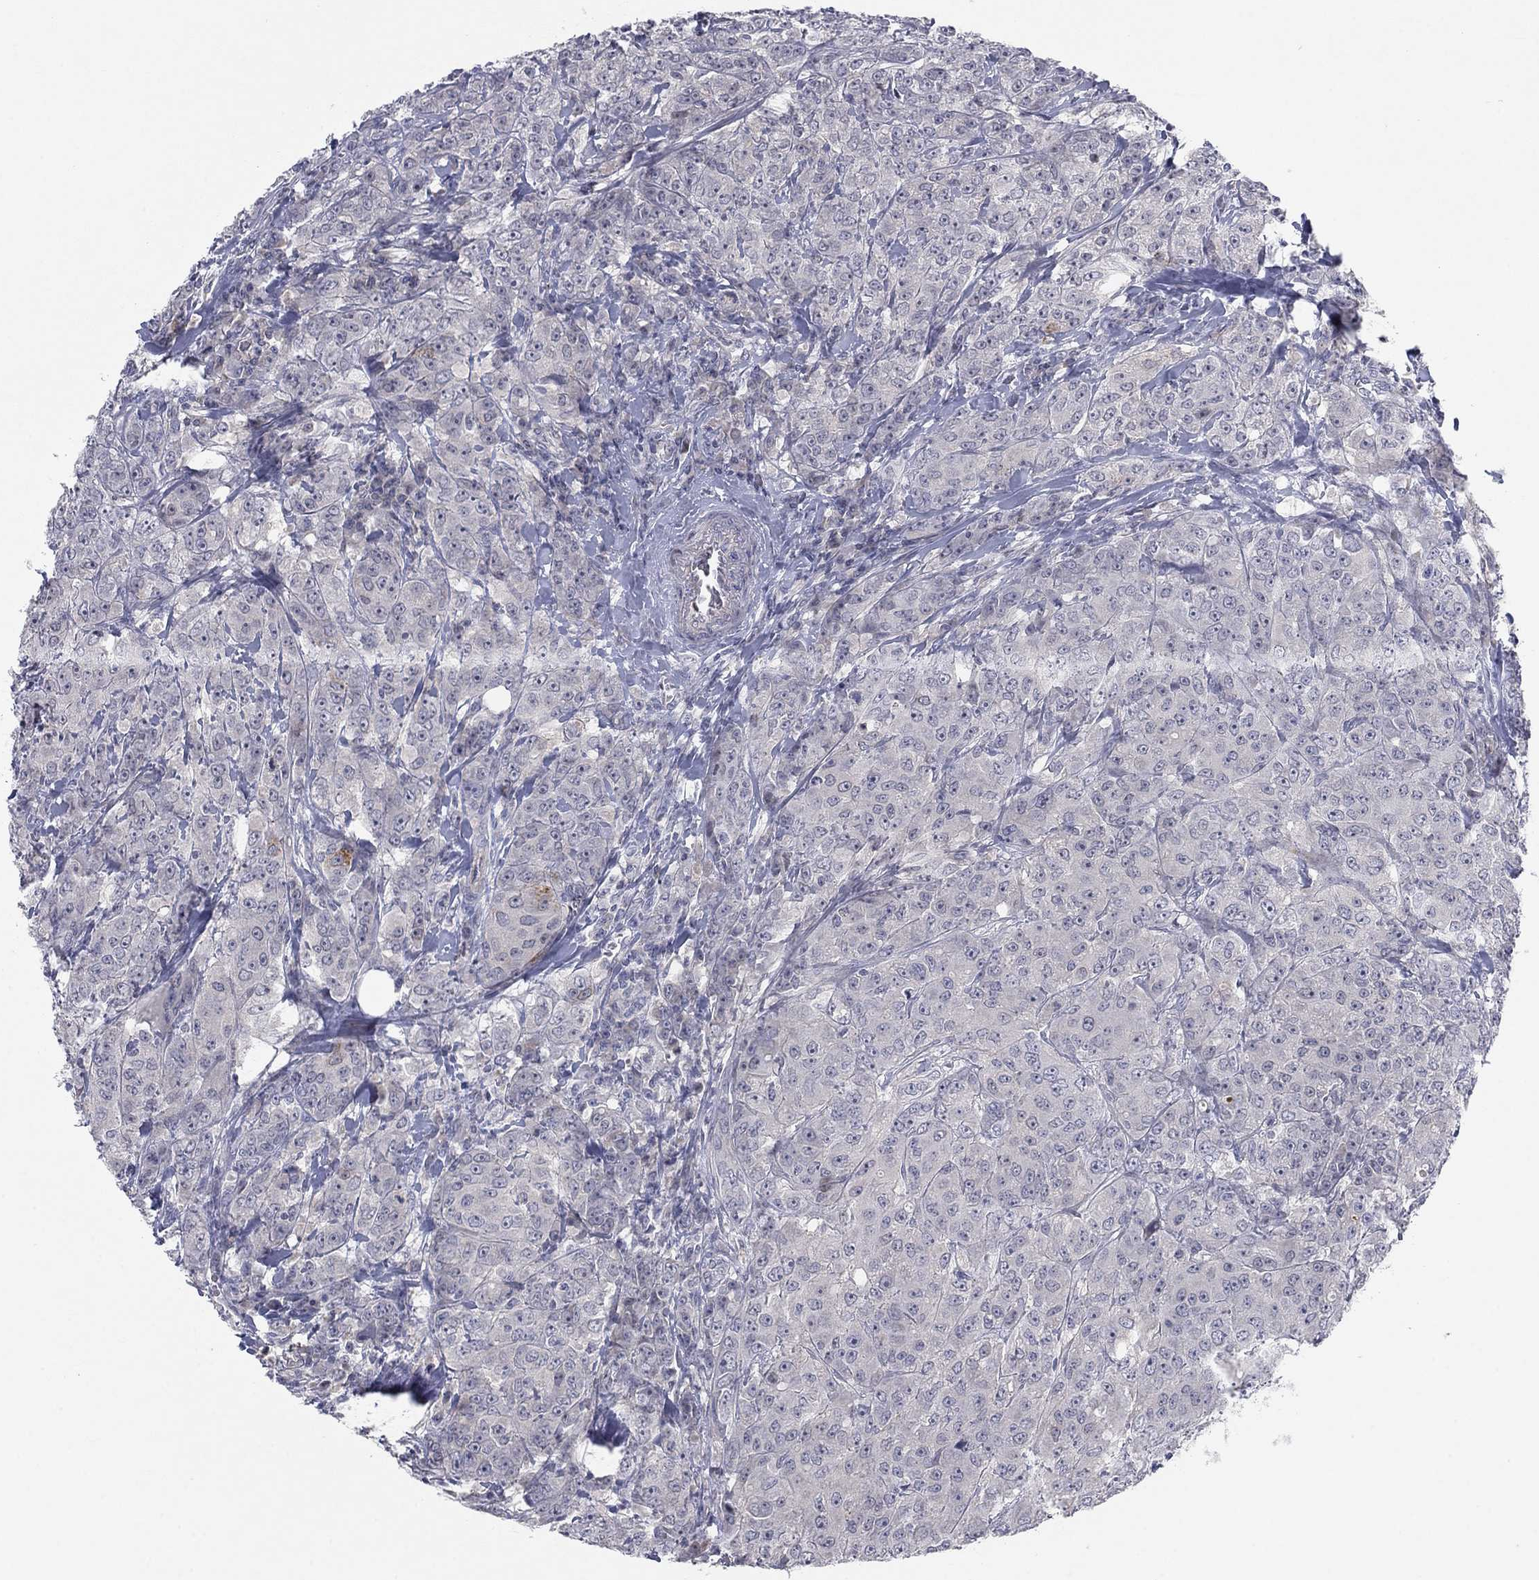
{"staining": {"intensity": "negative", "quantity": "none", "location": "none"}, "tissue": "breast cancer", "cell_type": "Tumor cells", "image_type": "cancer", "snomed": [{"axis": "morphology", "description": "Duct carcinoma"}, {"axis": "topography", "description": "Breast"}], "caption": "Histopathology image shows no protein expression in tumor cells of breast cancer tissue. Brightfield microscopy of immunohistochemistry (IHC) stained with DAB (3,3'-diaminobenzidine) (brown) and hematoxylin (blue), captured at high magnification.", "gene": "AMN1", "patient": {"sex": "female", "age": 43}}